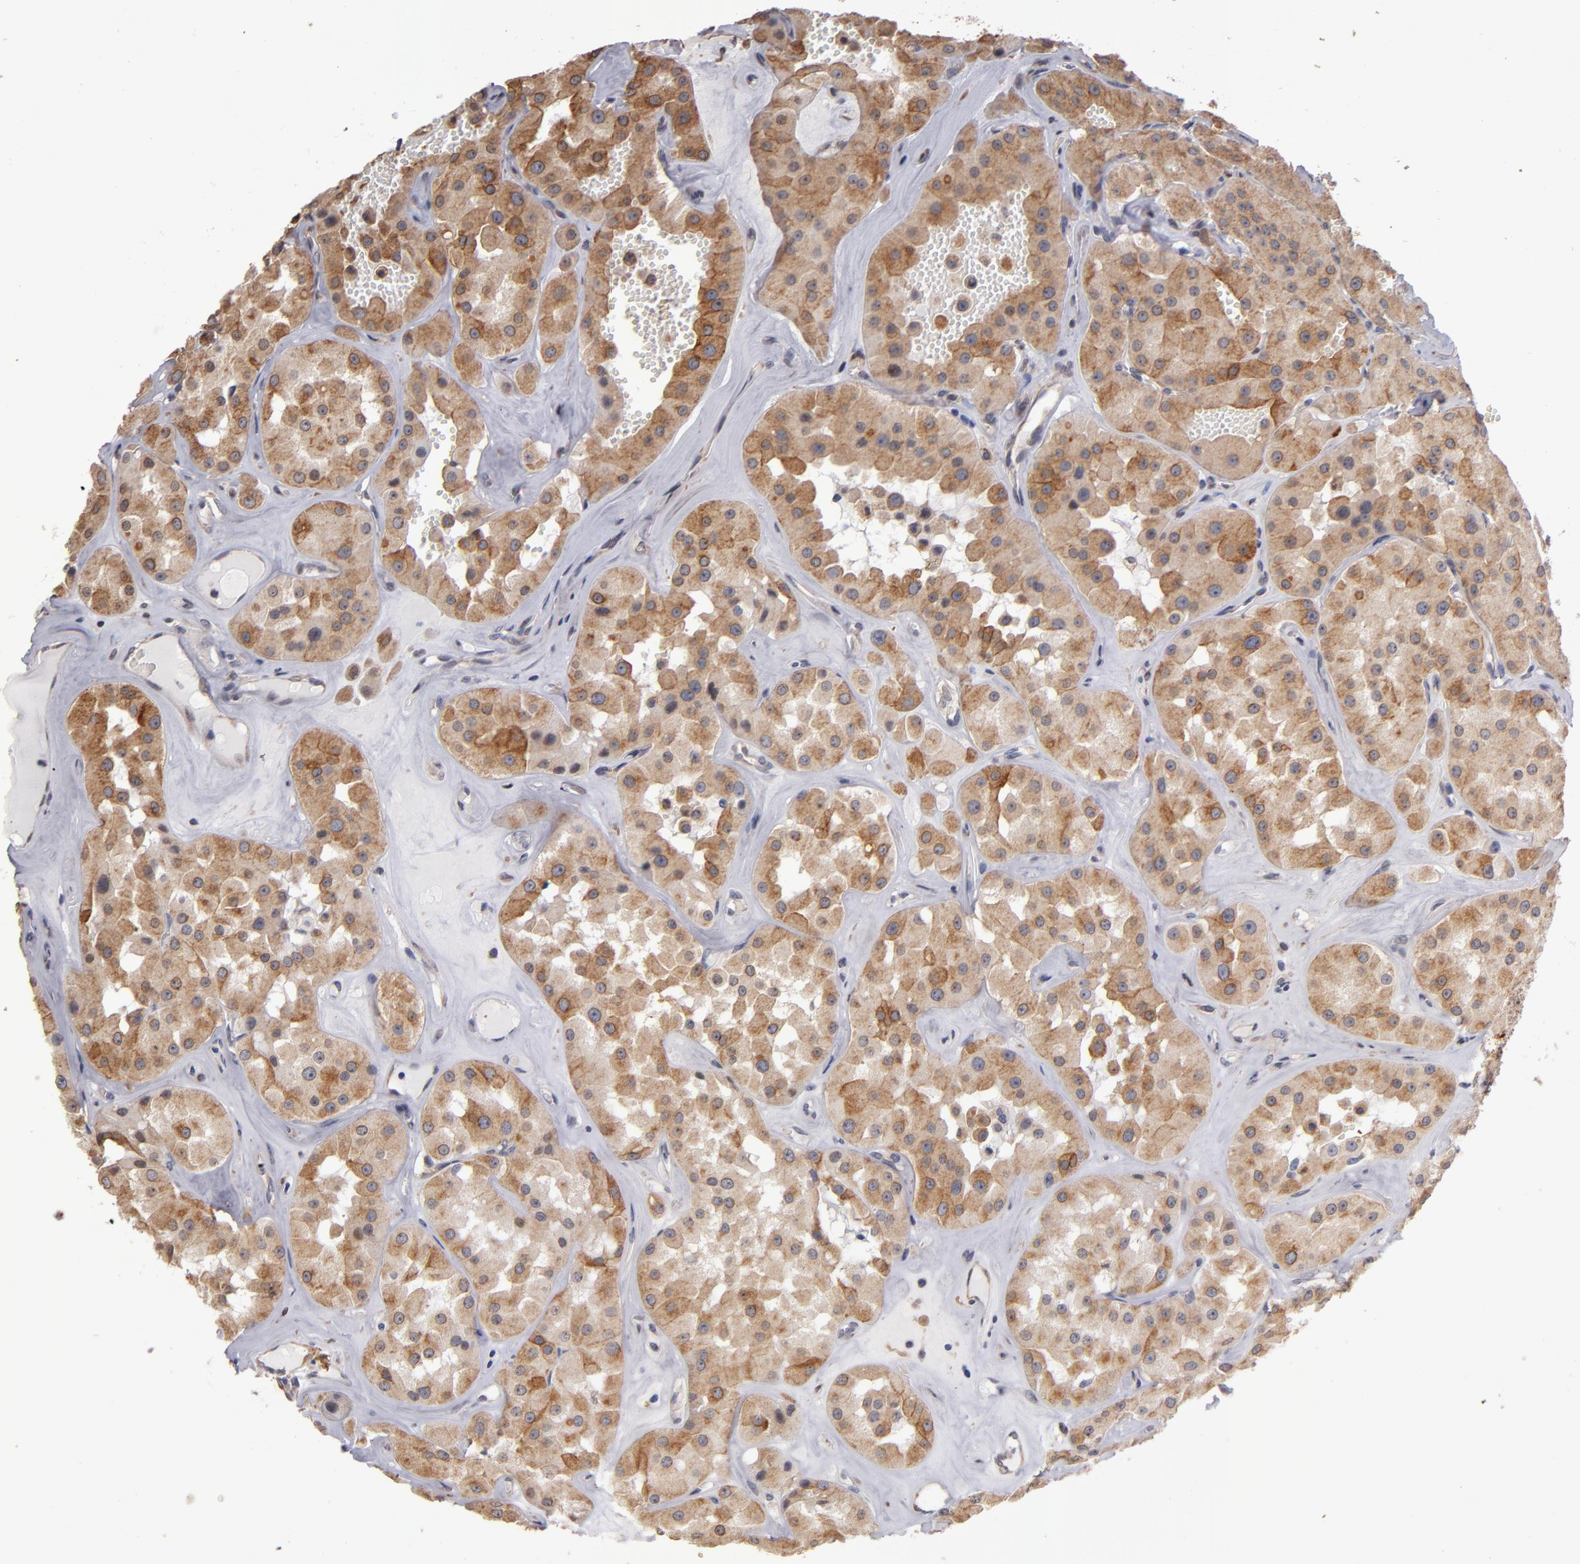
{"staining": {"intensity": "moderate", "quantity": "25%-75%", "location": "cytoplasmic/membranous"}, "tissue": "renal cancer", "cell_type": "Tumor cells", "image_type": "cancer", "snomed": [{"axis": "morphology", "description": "Adenocarcinoma, uncertain malignant potential"}, {"axis": "topography", "description": "Kidney"}], "caption": "A photomicrograph showing moderate cytoplasmic/membranous expression in about 25%-75% of tumor cells in renal adenocarcinoma,  uncertain malignant potential, as visualized by brown immunohistochemical staining.", "gene": "PGRMC1", "patient": {"sex": "male", "age": 63}}